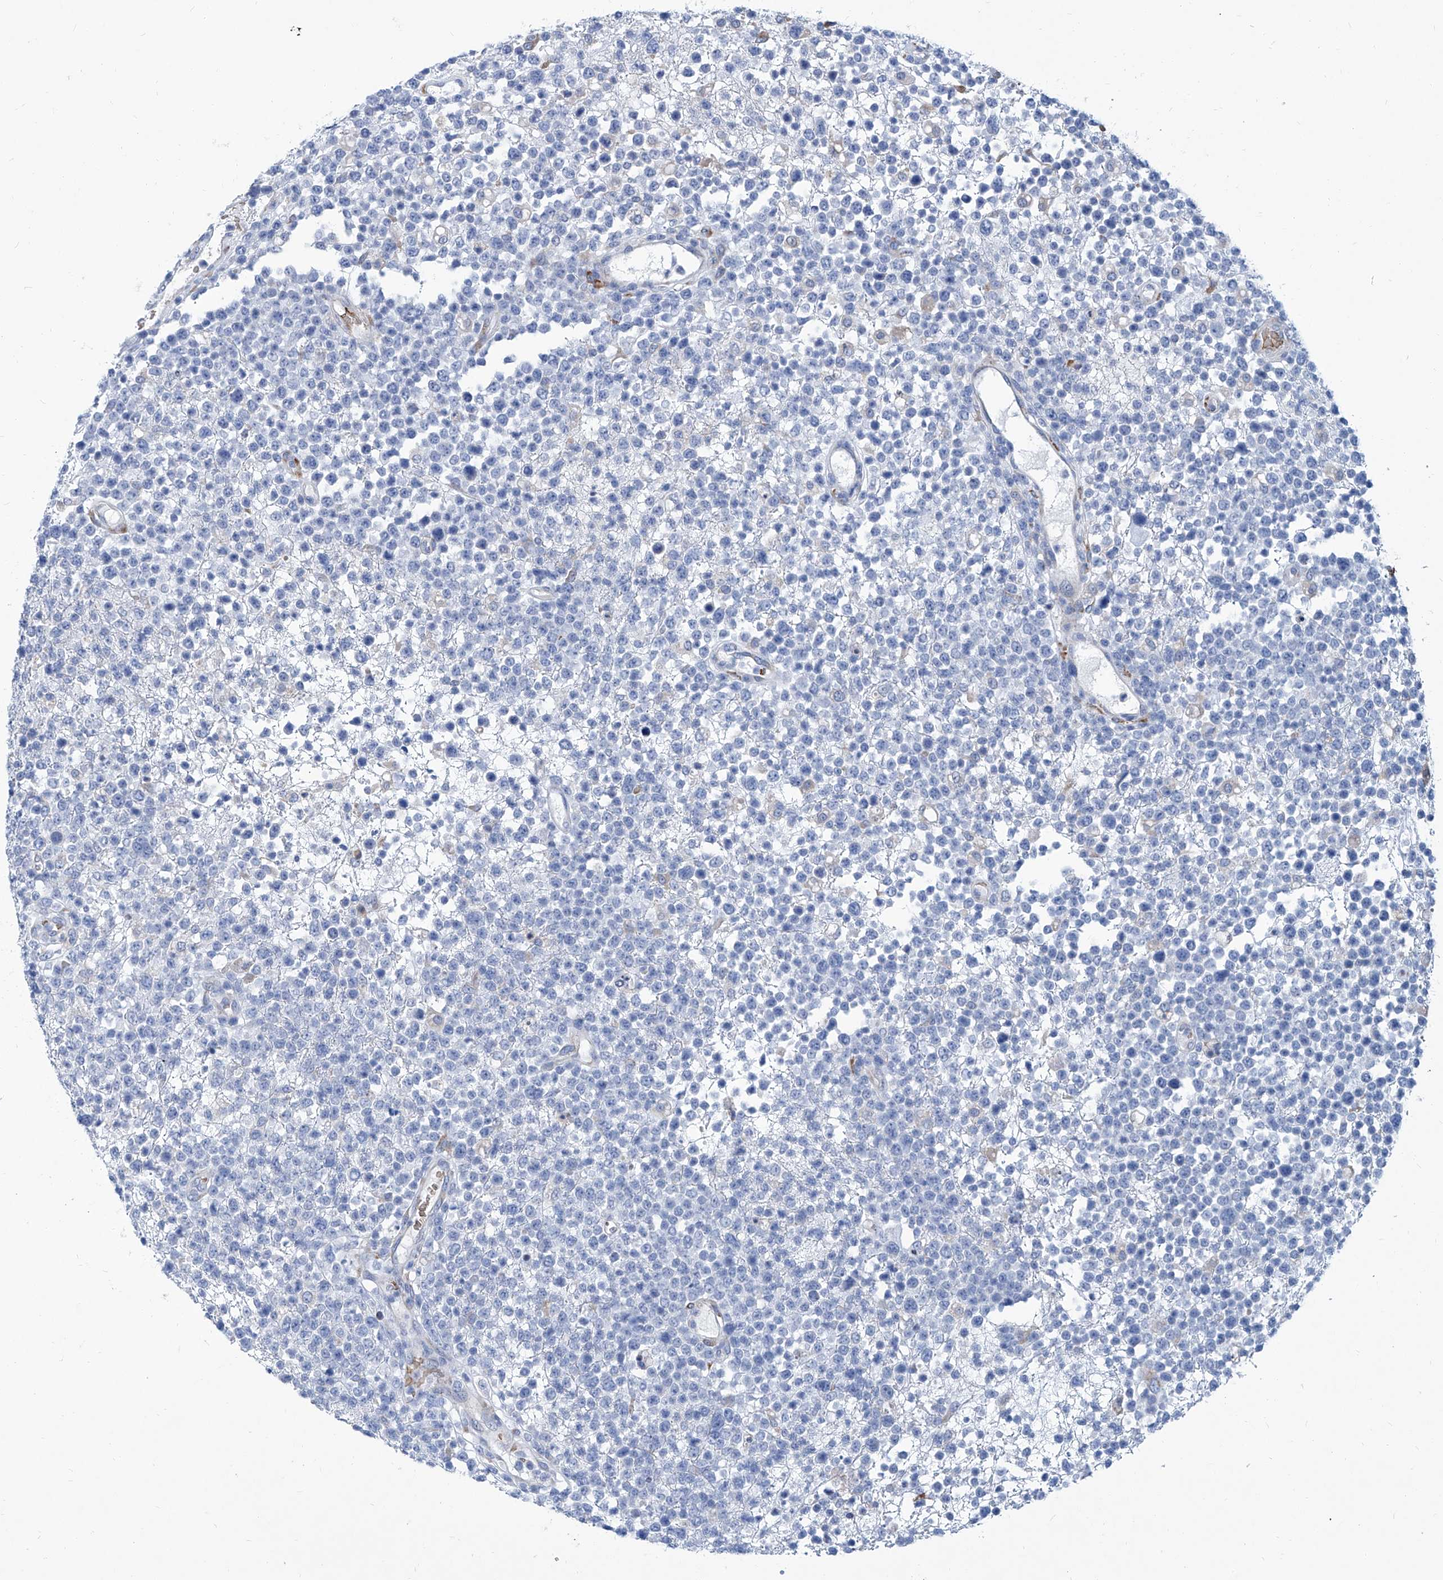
{"staining": {"intensity": "negative", "quantity": "none", "location": "none"}, "tissue": "lymphoma", "cell_type": "Tumor cells", "image_type": "cancer", "snomed": [{"axis": "morphology", "description": "Malignant lymphoma, non-Hodgkin's type, High grade"}, {"axis": "topography", "description": "Colon"}], "caption": "This is a photomicrograph of immunohistochemistry (IHC) staining of lymphoma, which shows no staining in tumor cells.", "gene": "FPR2", "patient": {"sex": "female", "age": 53}}